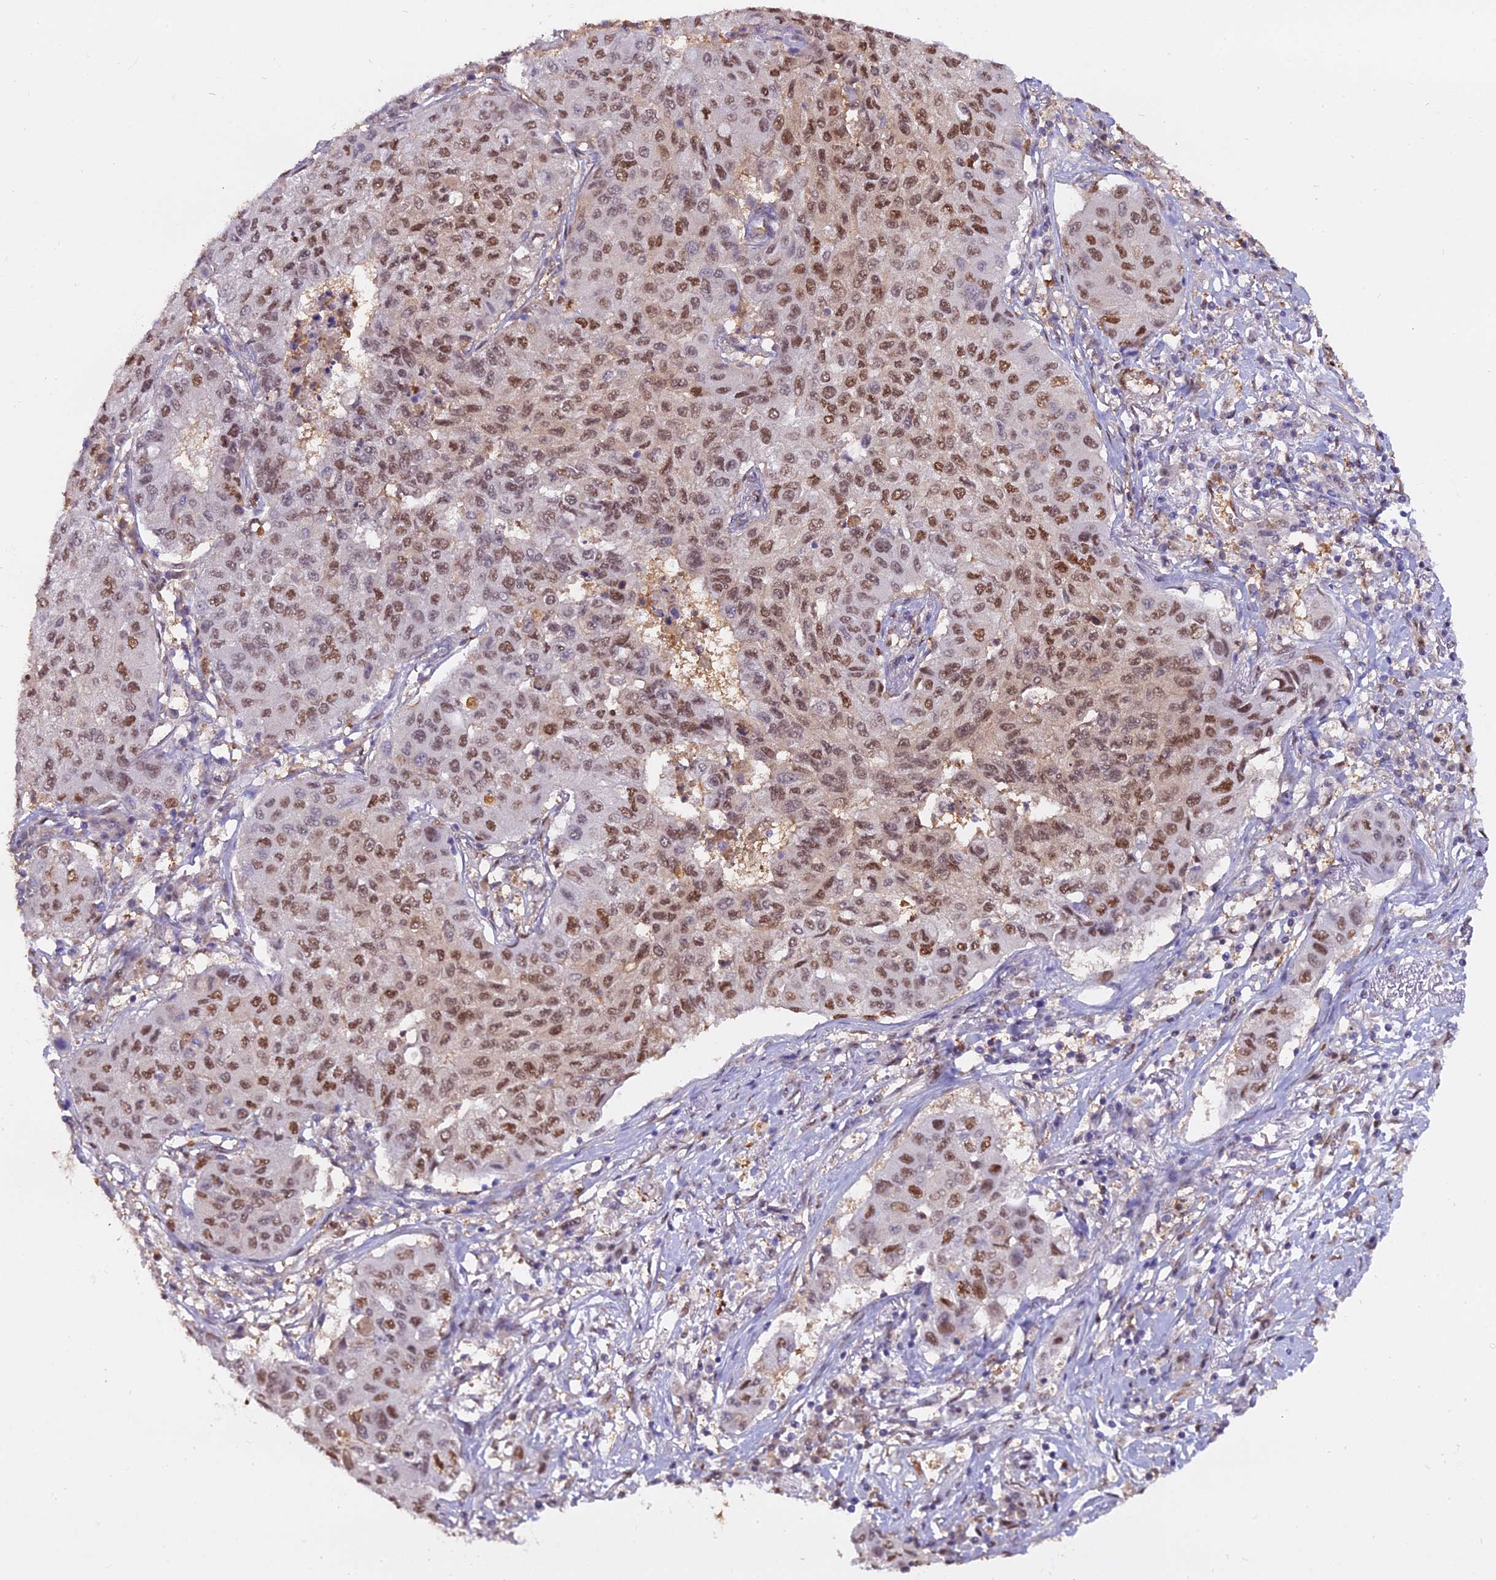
{"staining": {"intensity": "moderate", "quantity": ">75%", "location": "nuclear"}, "tissue": "lung cancer", "cell_type": "Tumor cells", "image_type": "cancer", "snomed": [{"axis": "morphology", "description": "Squamous cell carcinoma, NOS"}, {"axis": "topography", "description": "Lung"}], "caption": "Moderate nuclear staining is identified in approximately >75% of tumor cells in lung cancer.", "gene": "NPEPL1", "patient": {"sex": "male", "age": 74}}